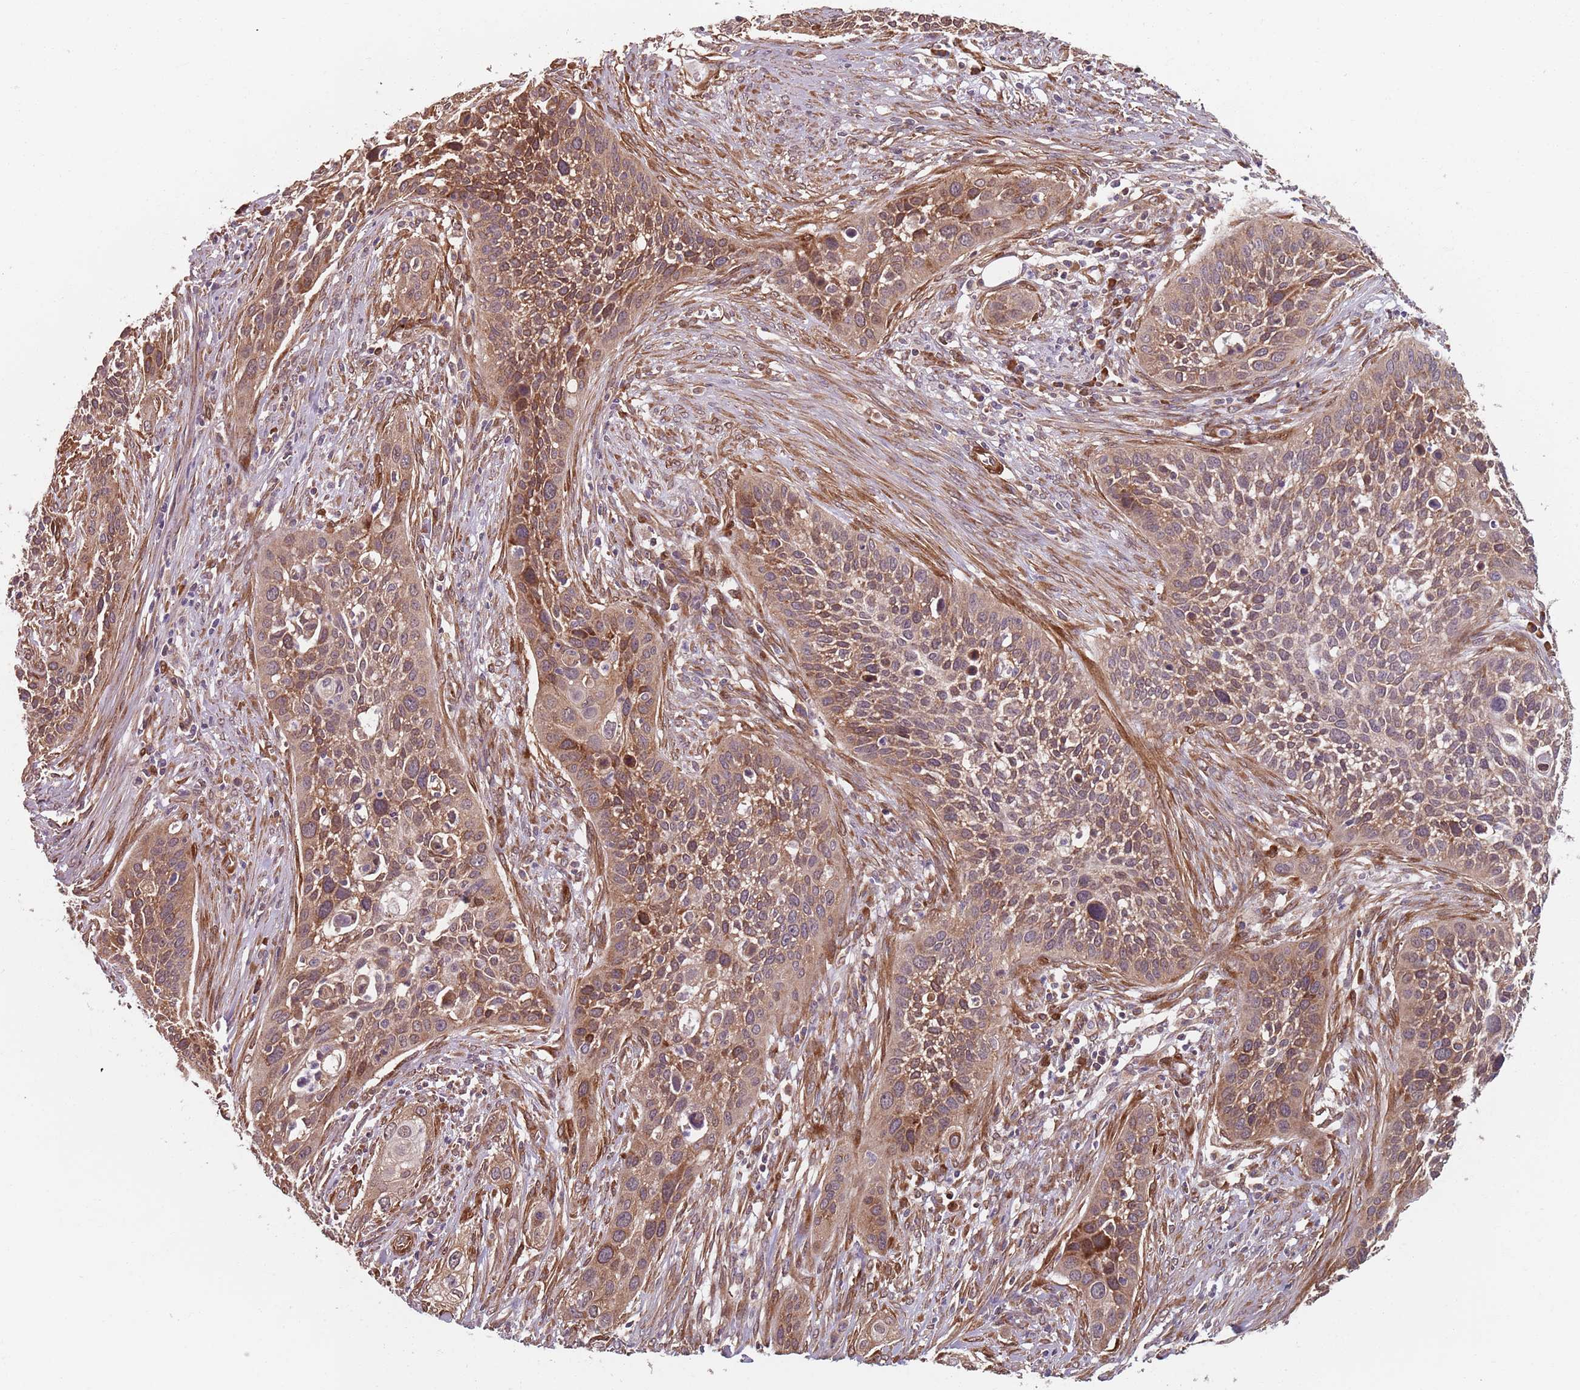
{"staining": {"intensity": "moderate", "quantity": ">75%", "location": "cytoplasmic/membranous"}, "tissue": "cervical cancer", "cell_type": "Tumor cells", "image_type": "cancer", "snomed": [{"axis": "morphology", "description": "Squamous cell carcinoma, NOS"}, {"axis": "topography", "description": "Cervix"}], "caption": "Squamous cell carcinoma (cervical) was stained to show a protein in brown. There is medium levels of moderate cytoplasmic/membranous positivity in approximately >75% of tumor cells.", "gene": "NOTCH3", "patient": {"sex": "female", "age": 34}}